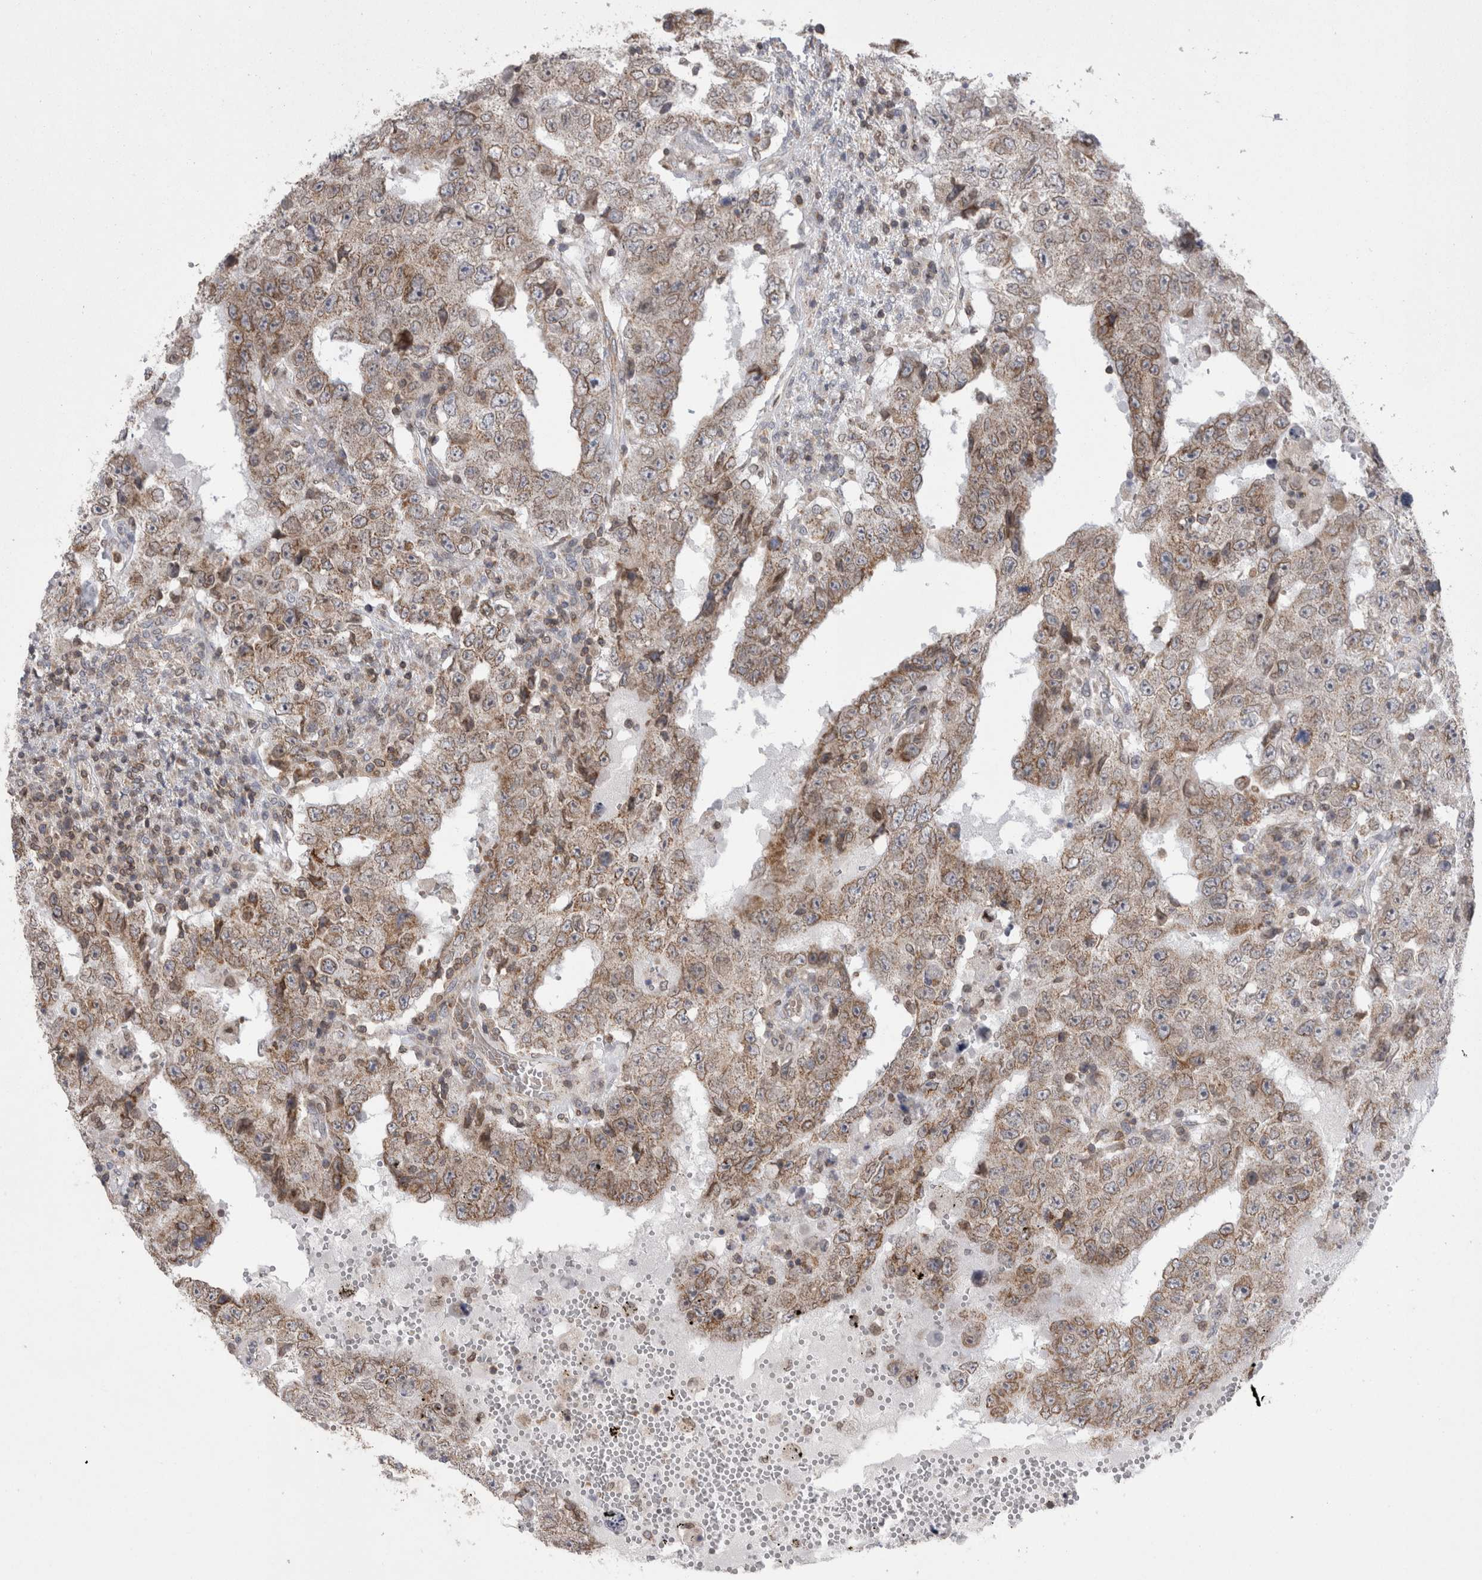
{"staining": {"intensity": "moderate", "quantity": "25%-75%", "location": "cytoplasmic/membranous"}, "tissue": "testis cancer", "cell_type": "Tumor cells", "image_type": "cancer", "snomed": [{"axis": "morphology", "description": "Carcinoma, Embryonal, NOS"}, {"axis": "topography", "description": "Testis"}], "caption": "A brown stain labels moderate cytoplasmic/membranous staining of a protein in human testis embryonal carcinoma tumor cells.", "gene": "DARS2", "patient": {"sex": "male", "age": 26}}